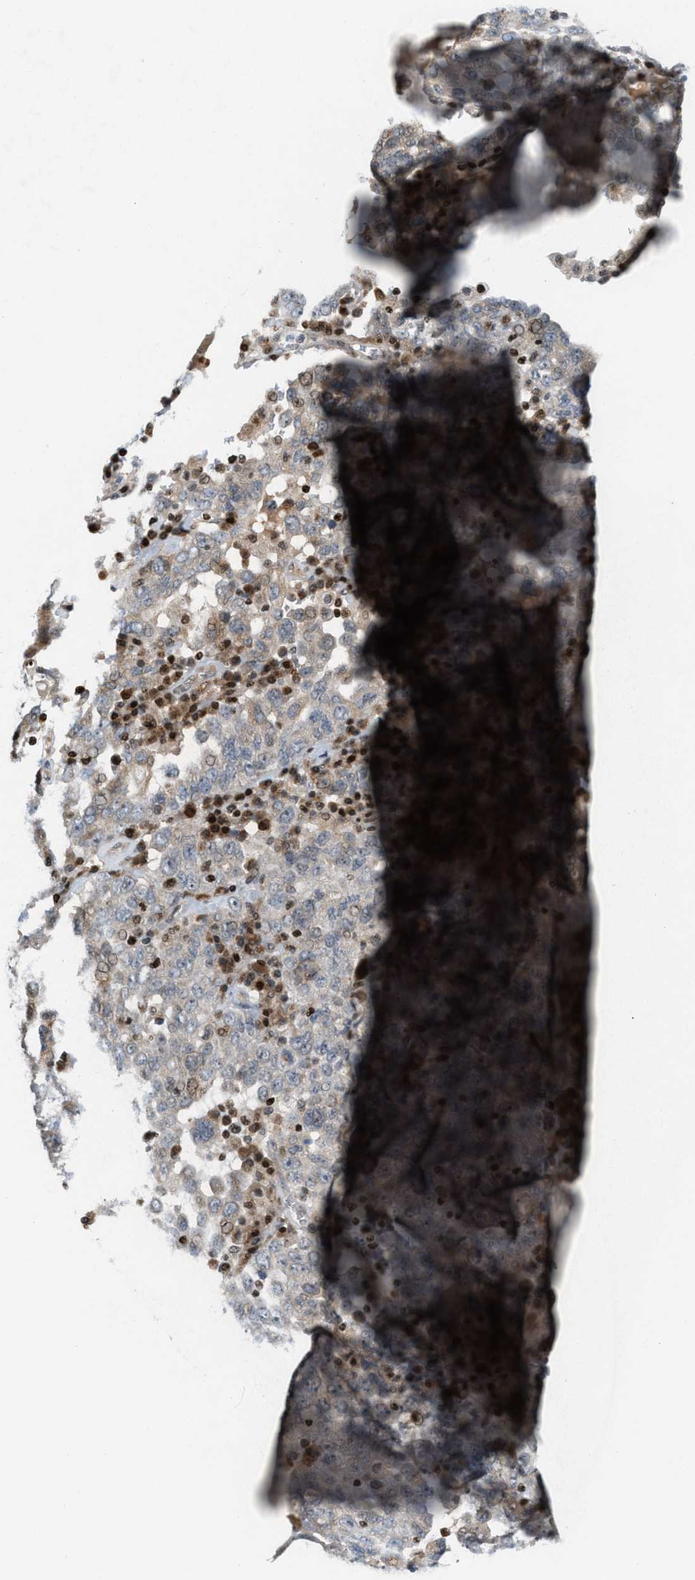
{"staining": {"intensity": "weak", "quantity": "<25%", "location": "cytoplasmic/membranous"}, "tissue": "ovarian cancer", "cell_type": "Tumor cells", "image_type": "cancer", "snomed": [{"axis": "morphology", "description": "Carcinoma, endometroid"}, {"axis": "topography", "description": "Ovary"}], "caption": "High magnification brightfield microscopy of ovarian endometroid carcinoma stained with DAB (brown) and counterstained with hematoxylin (blue): tumor cells show no significant positivity.", "gene": "ZNF276", "patient": {"sex": "female", "age": 62}}